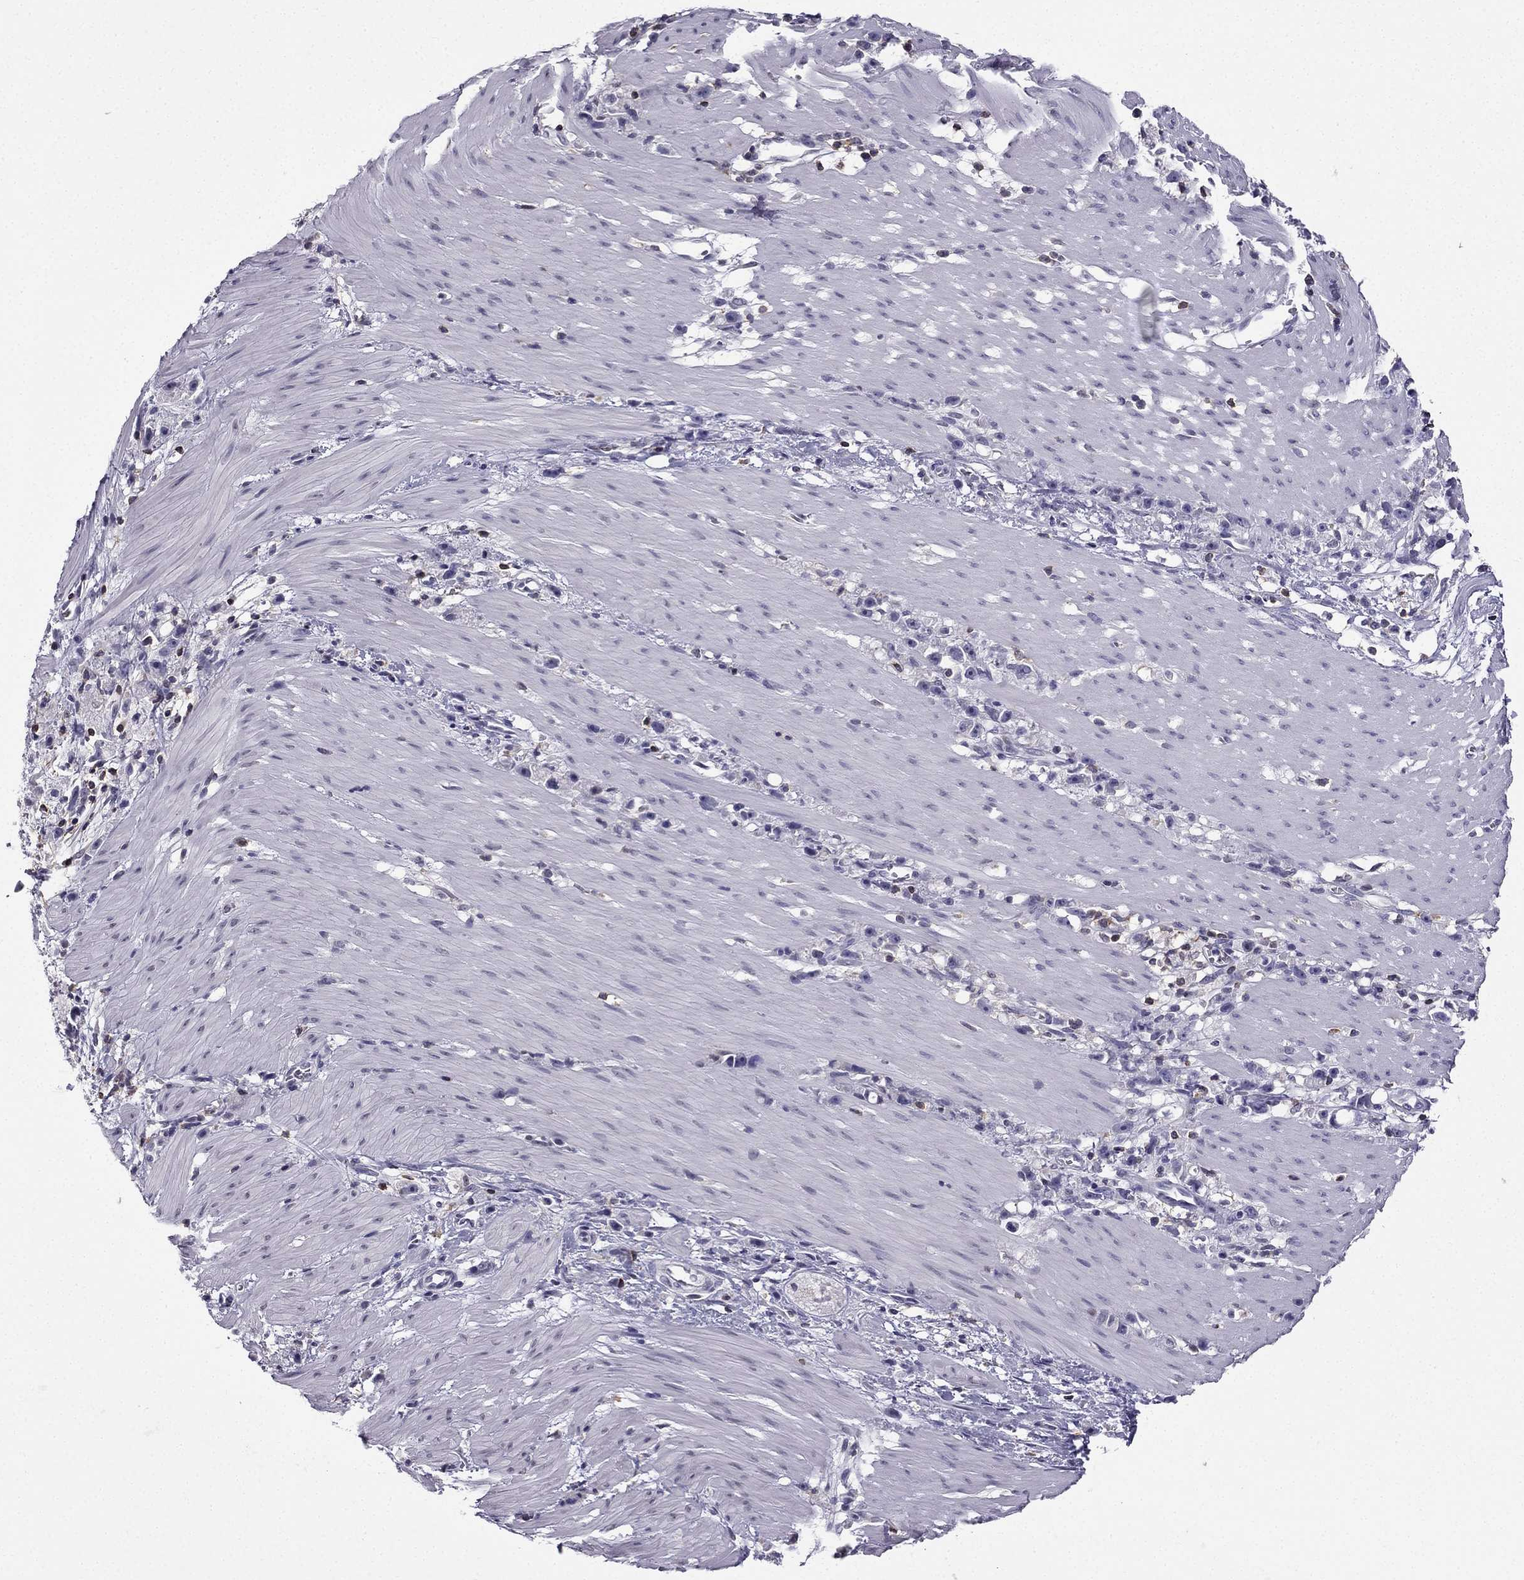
{"staining": {"intensity": "negative", "quantity": "none", "location": "none"}, "tissue": "stomach cancer", "cell_type": "Tumor cells", "image_type": "cancer", "snomed": [{"axis": "morphology", "description": "Adenocarcinoma, NOS"}, {"axis": "topography", "description": "Stomach"}], "caption": "This micrograph is of stomach adenocarcinoma stained with IHC to label a protein in brown with the nuclei are counter-stained blue. There is no expression in tumor cells.", "gene": "CCK", "patient": {"sex": "female", "age": 59}}